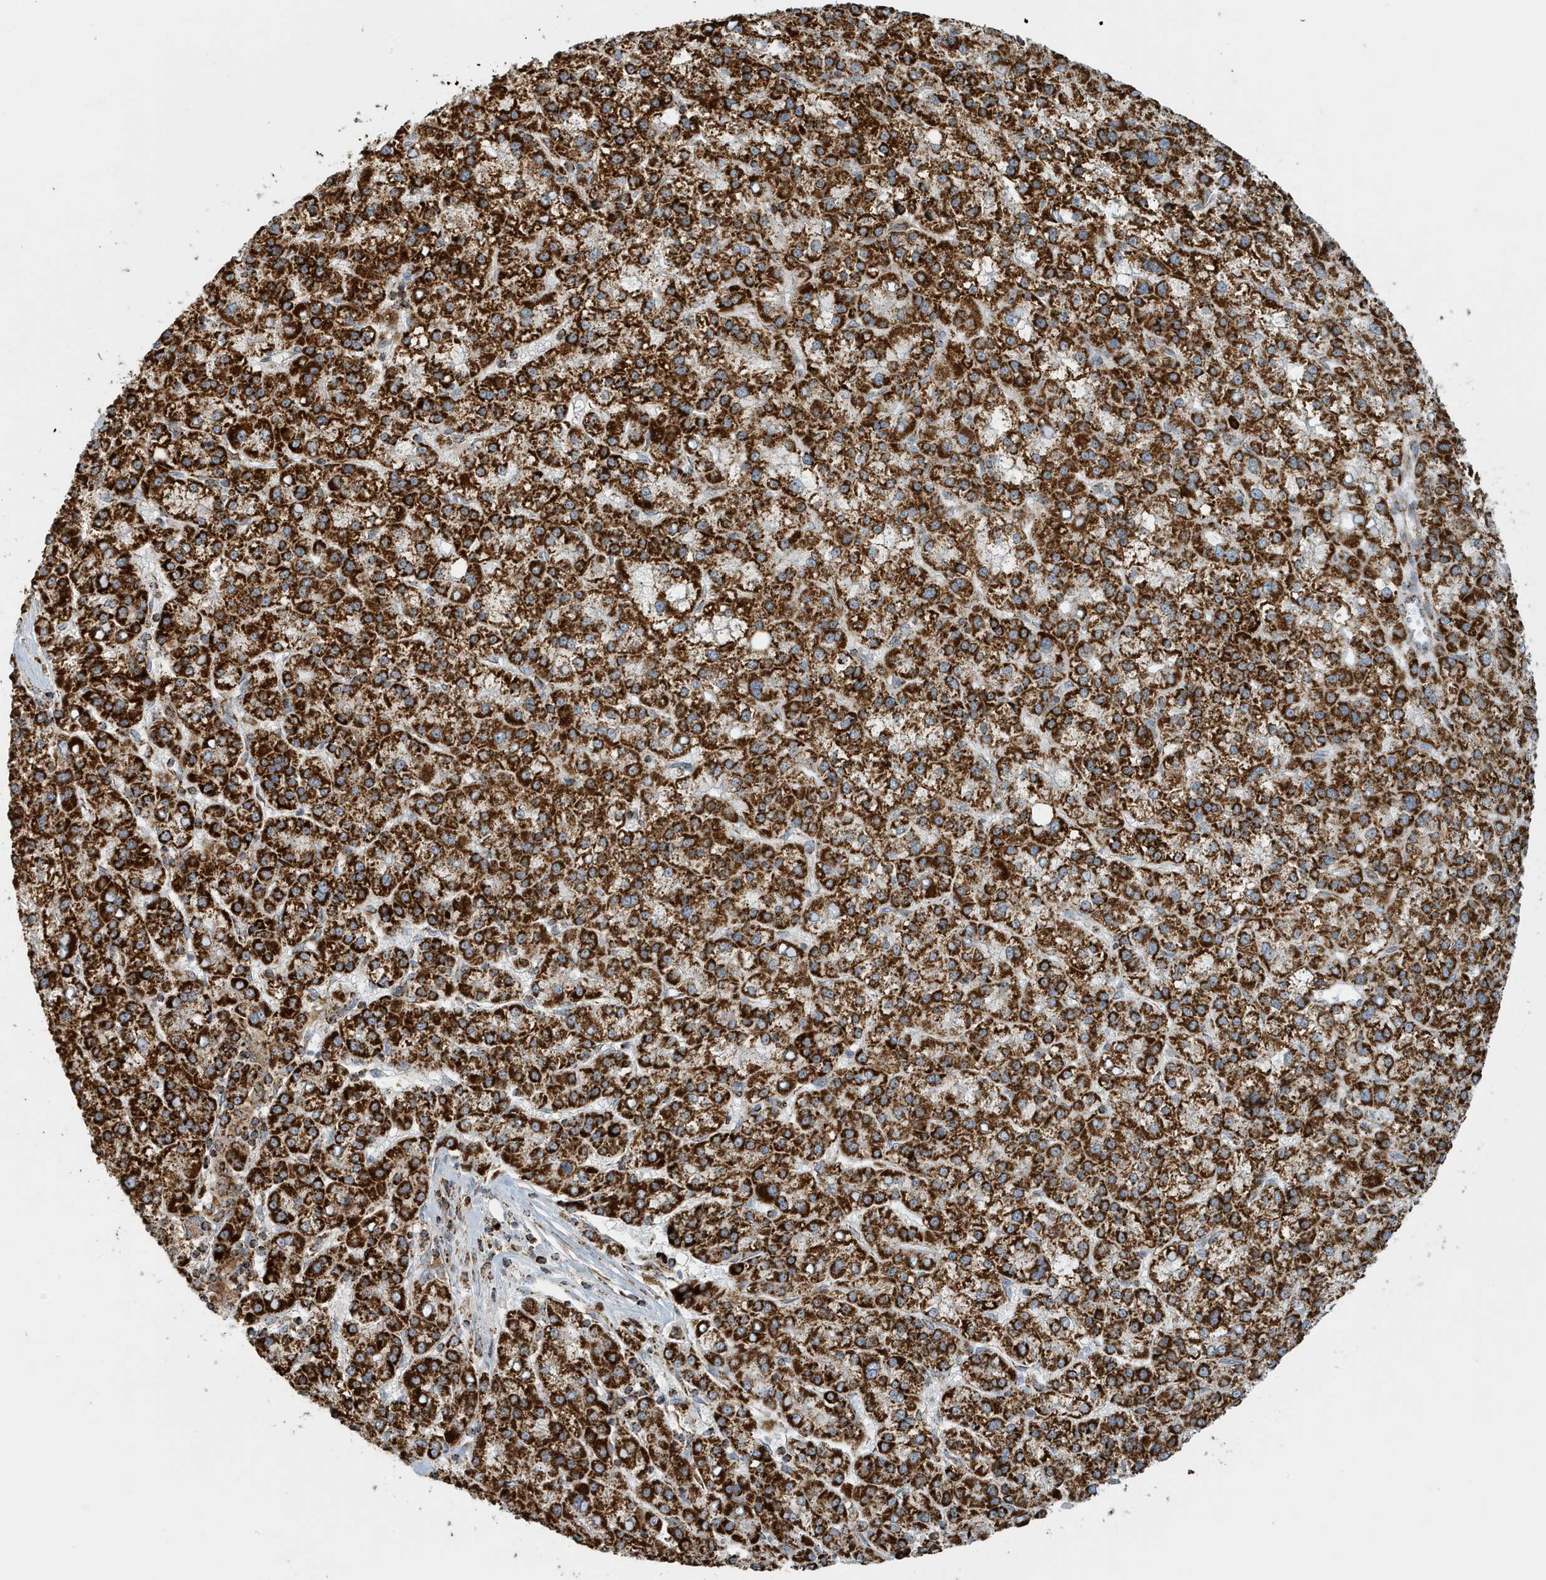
{"staining": {"intensity": "strong", "quantity": ">75%", "location": "cytoplasmic/membranous"}, "tissue": "liver cancer", "cell_type": "Tumor cells", "image_type": "cancer", "snomed": [{"axis": "morphology", "description": "Carcinoma, Hepatocellular, NOS"}, {"axis": "topography", "description": "Liver"}], "caption": "A high-resolution histopathology image shows immunohistochemistry staining of liver hepatocellular carcinoma, which demonstrates strong cytoplasmic/membranous expression in about >75% of tumor cells.", "gene": "MAN1A1", "patient": {"sex": "female", "age": 58}}